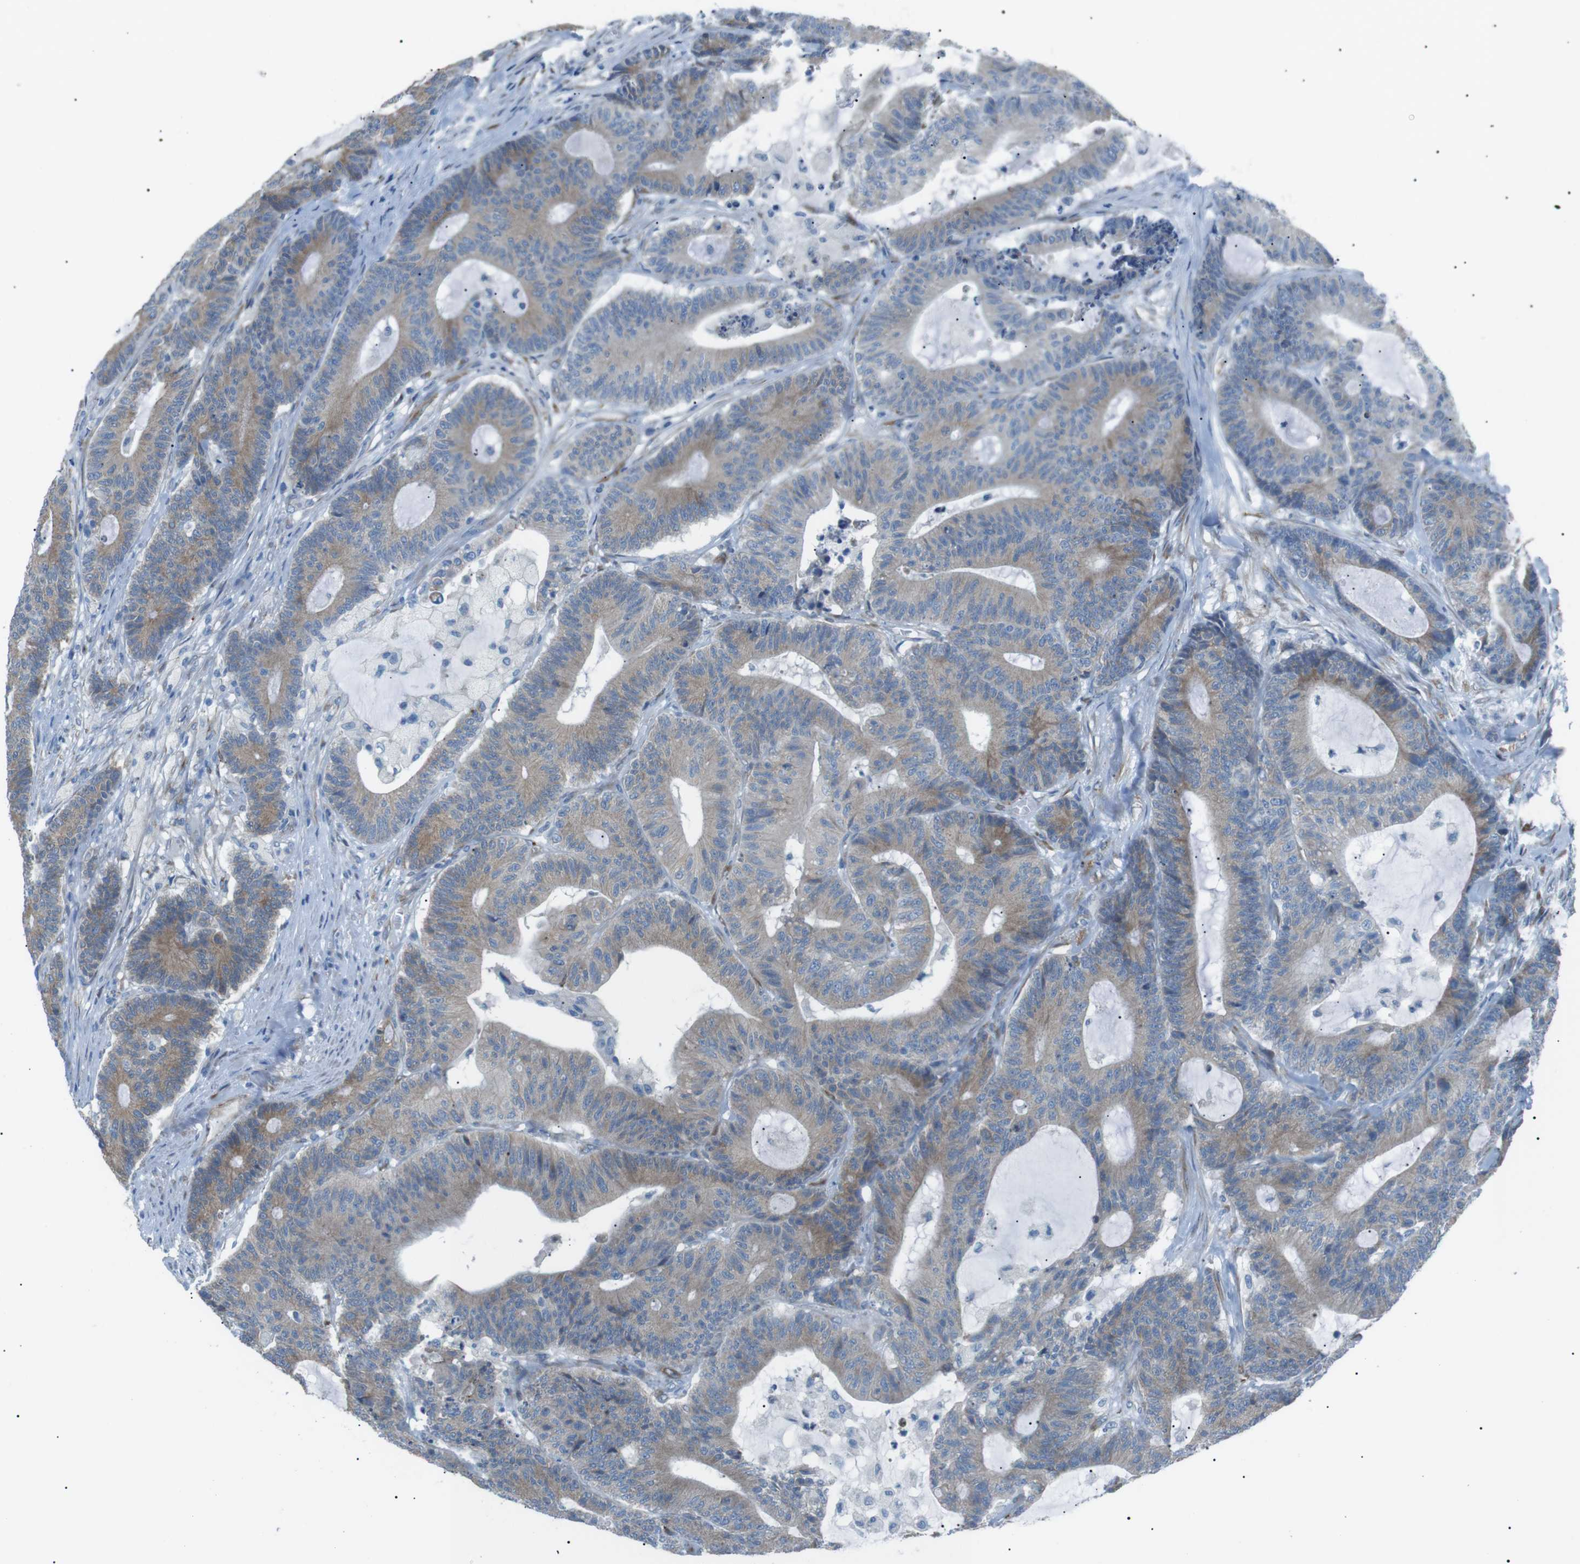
{"staining": {"intensity": "weak", "quantity": ">75%", "location": "cytoplasmic/membranous"}, "tissue": "colorectal cancer", "cell_type": "Tumor cells", "image_type": "cancer", "snomed": [{"axis": "morphology", "description": "Adenocarcinoma, NOS"}, {"axis": "topography", "description": "Colon"}], "caption": "The histopathology image displays immunohistochemical staining of colorectal cancer. There is weak cytoplasmic/membranous positivity is identified in about >75% of tumor cells. (DAB (3,3'-diaminobenzidine) = brown stain, brightfield microscopy at high magnification).", "gene": "MTARC2", "patient": {"sex": "female", "age": 84}}